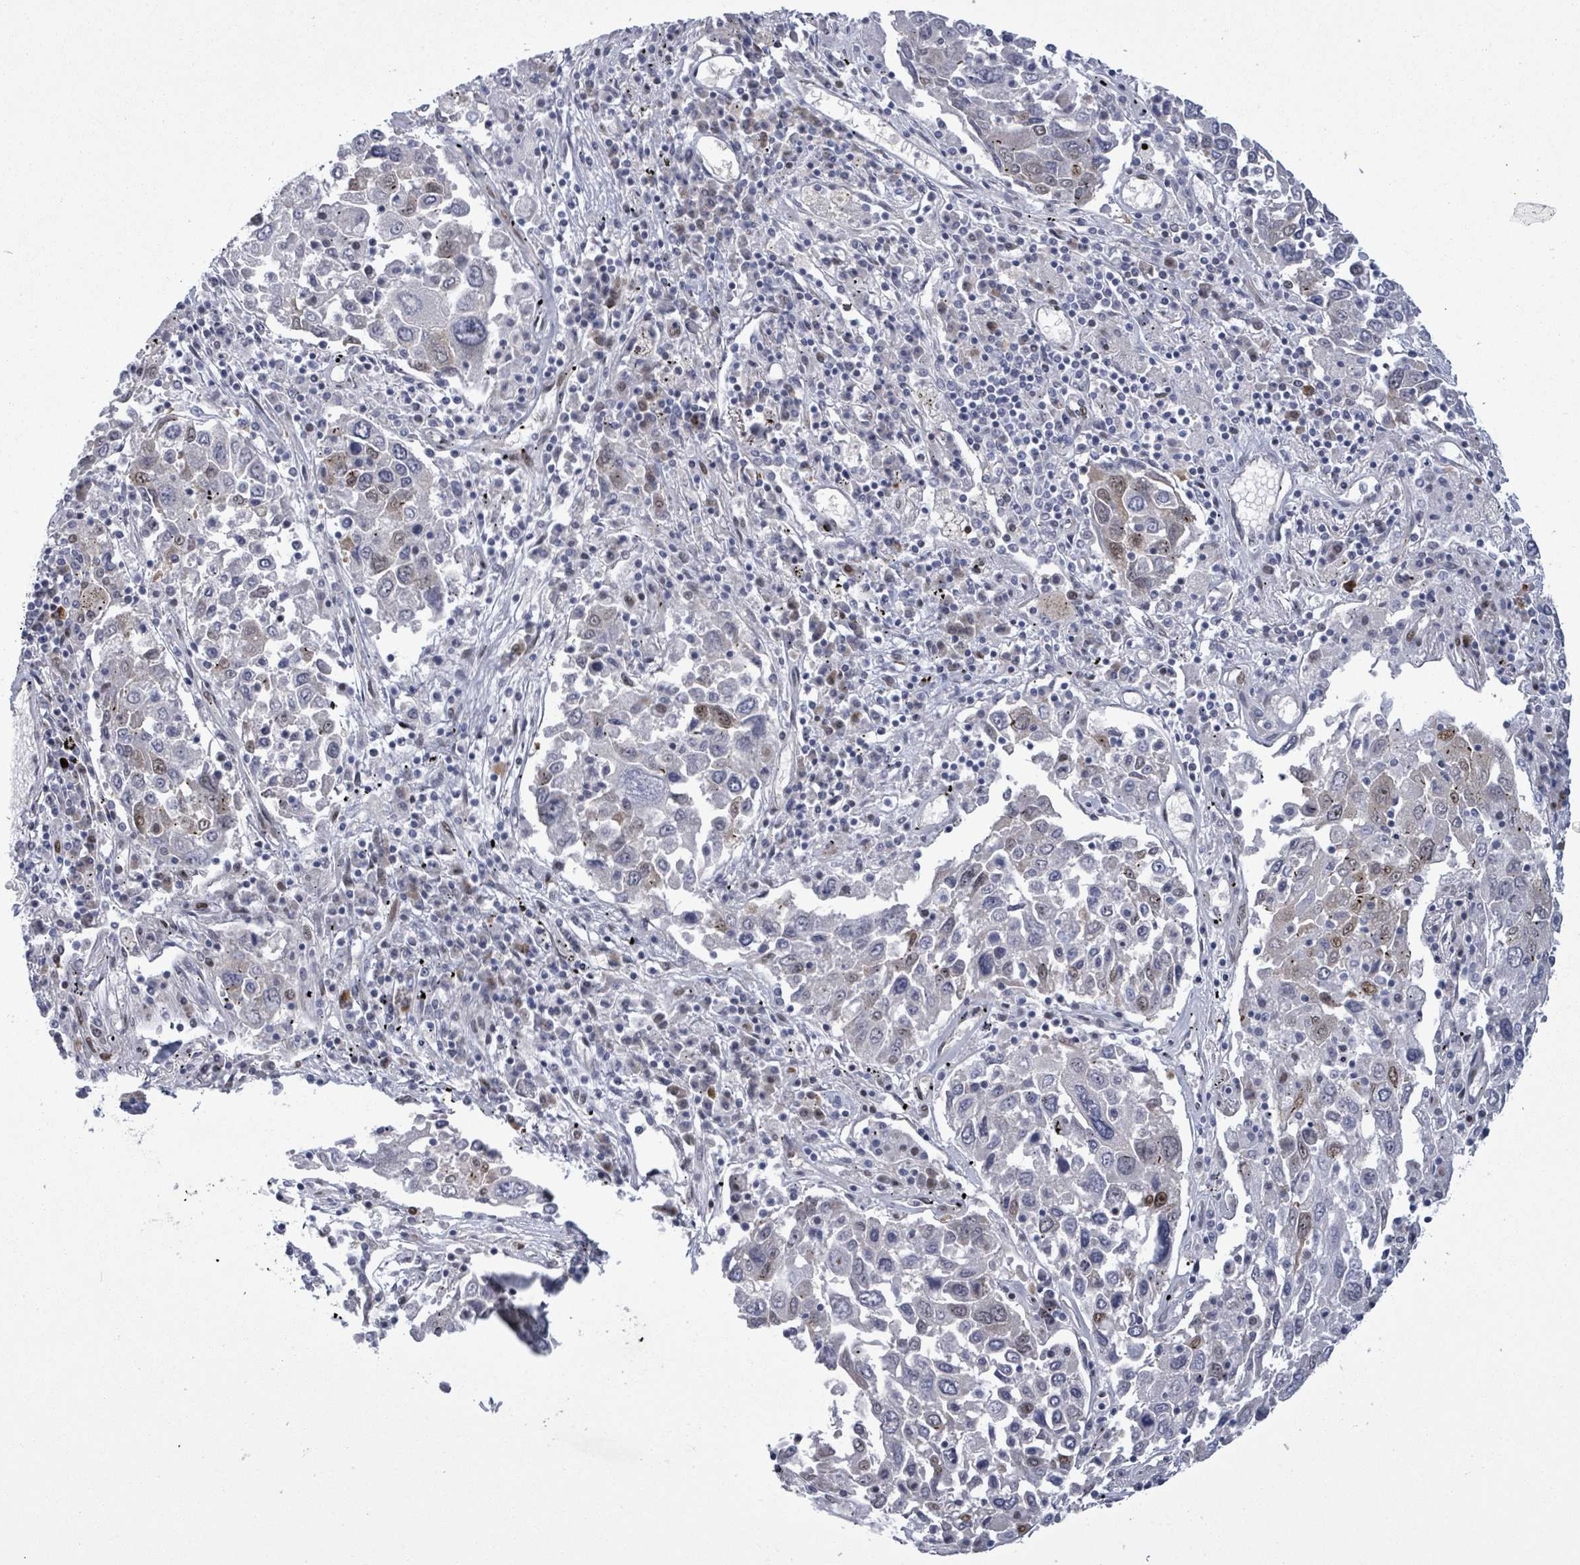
{"staining": {"intensity": "moderate", "quantity": "<25%", "location": "nuclear"}, "tissue": "lung cancer", "cell_type": "Tumor cells", "image_type": "cancer", "snomed": [{"axis": "morphology", "description": "Squamous cell carcinoma, NOS"}, {"axis": "topography", "description": "Lung"}], "caption": "Tumor cells reveal low levels of moderate nuclear staining in approximately <25% of cells in lung cancer.", "gene": "TUSC1", "patient": {"sex": "male", "age": 65}}